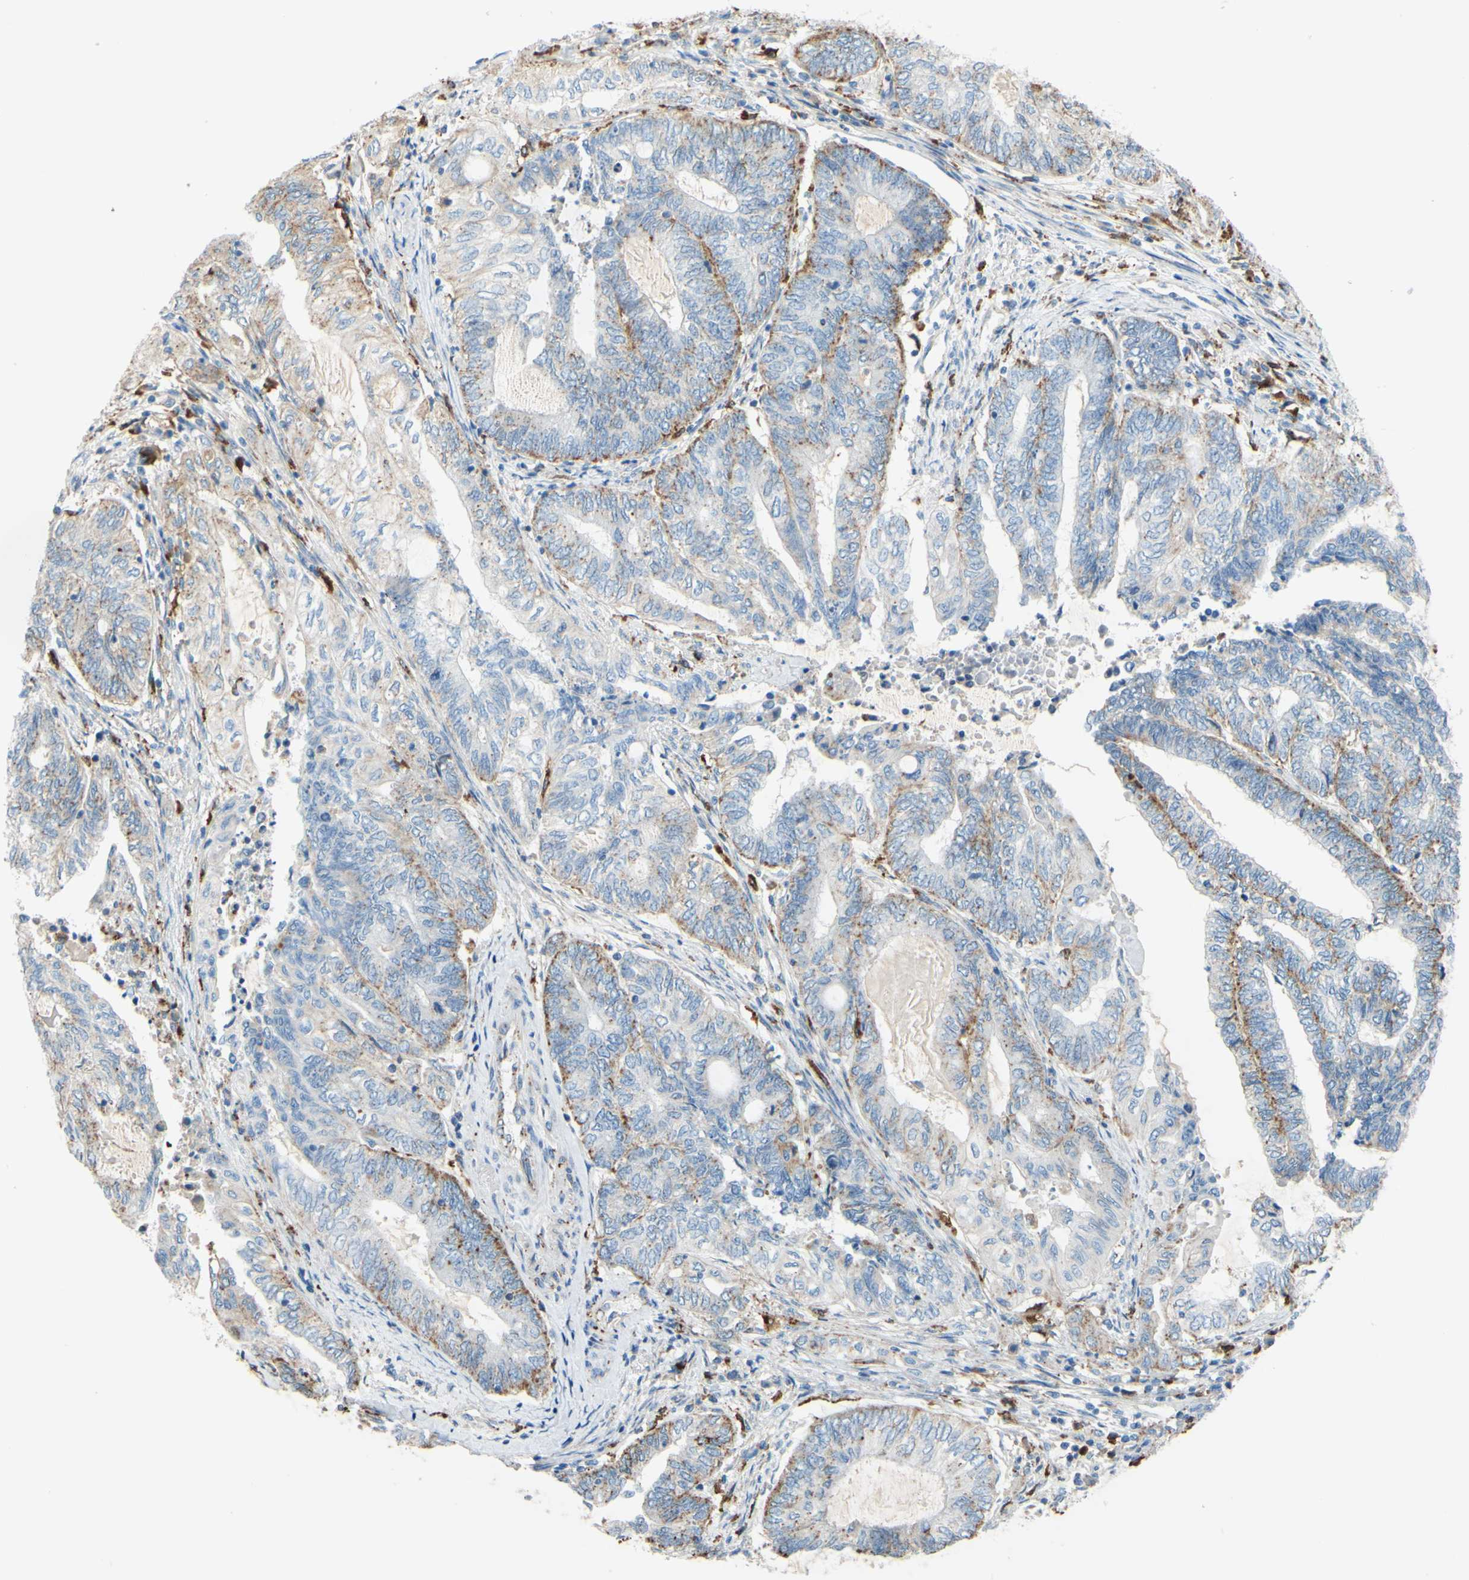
{"staining": {"intensity": "weak", "quantity": "25%-75%", "location": "cytoplasmic/membranous"}, "tissue": "endometrial cancer", "cell_type": "Tumor cells", "image_type": "cancer", "snomed": [{"axis": "morphology", "description": "Adenocarcinoma, NOS"}, {"axis": "topography", "description": "Uterus"}, {"axis": "topography", "description": "Endometrium"}], "caption": "A histopathology image showing weak cytoplasmic/membranous positivity in approximately 25%-75% of tumor cells in endometrial adenocarcinoma, as visualized by brown immunohistochemical staining.", "gene": "CTSD", "patient": {"sex": "female", "age": 70}}